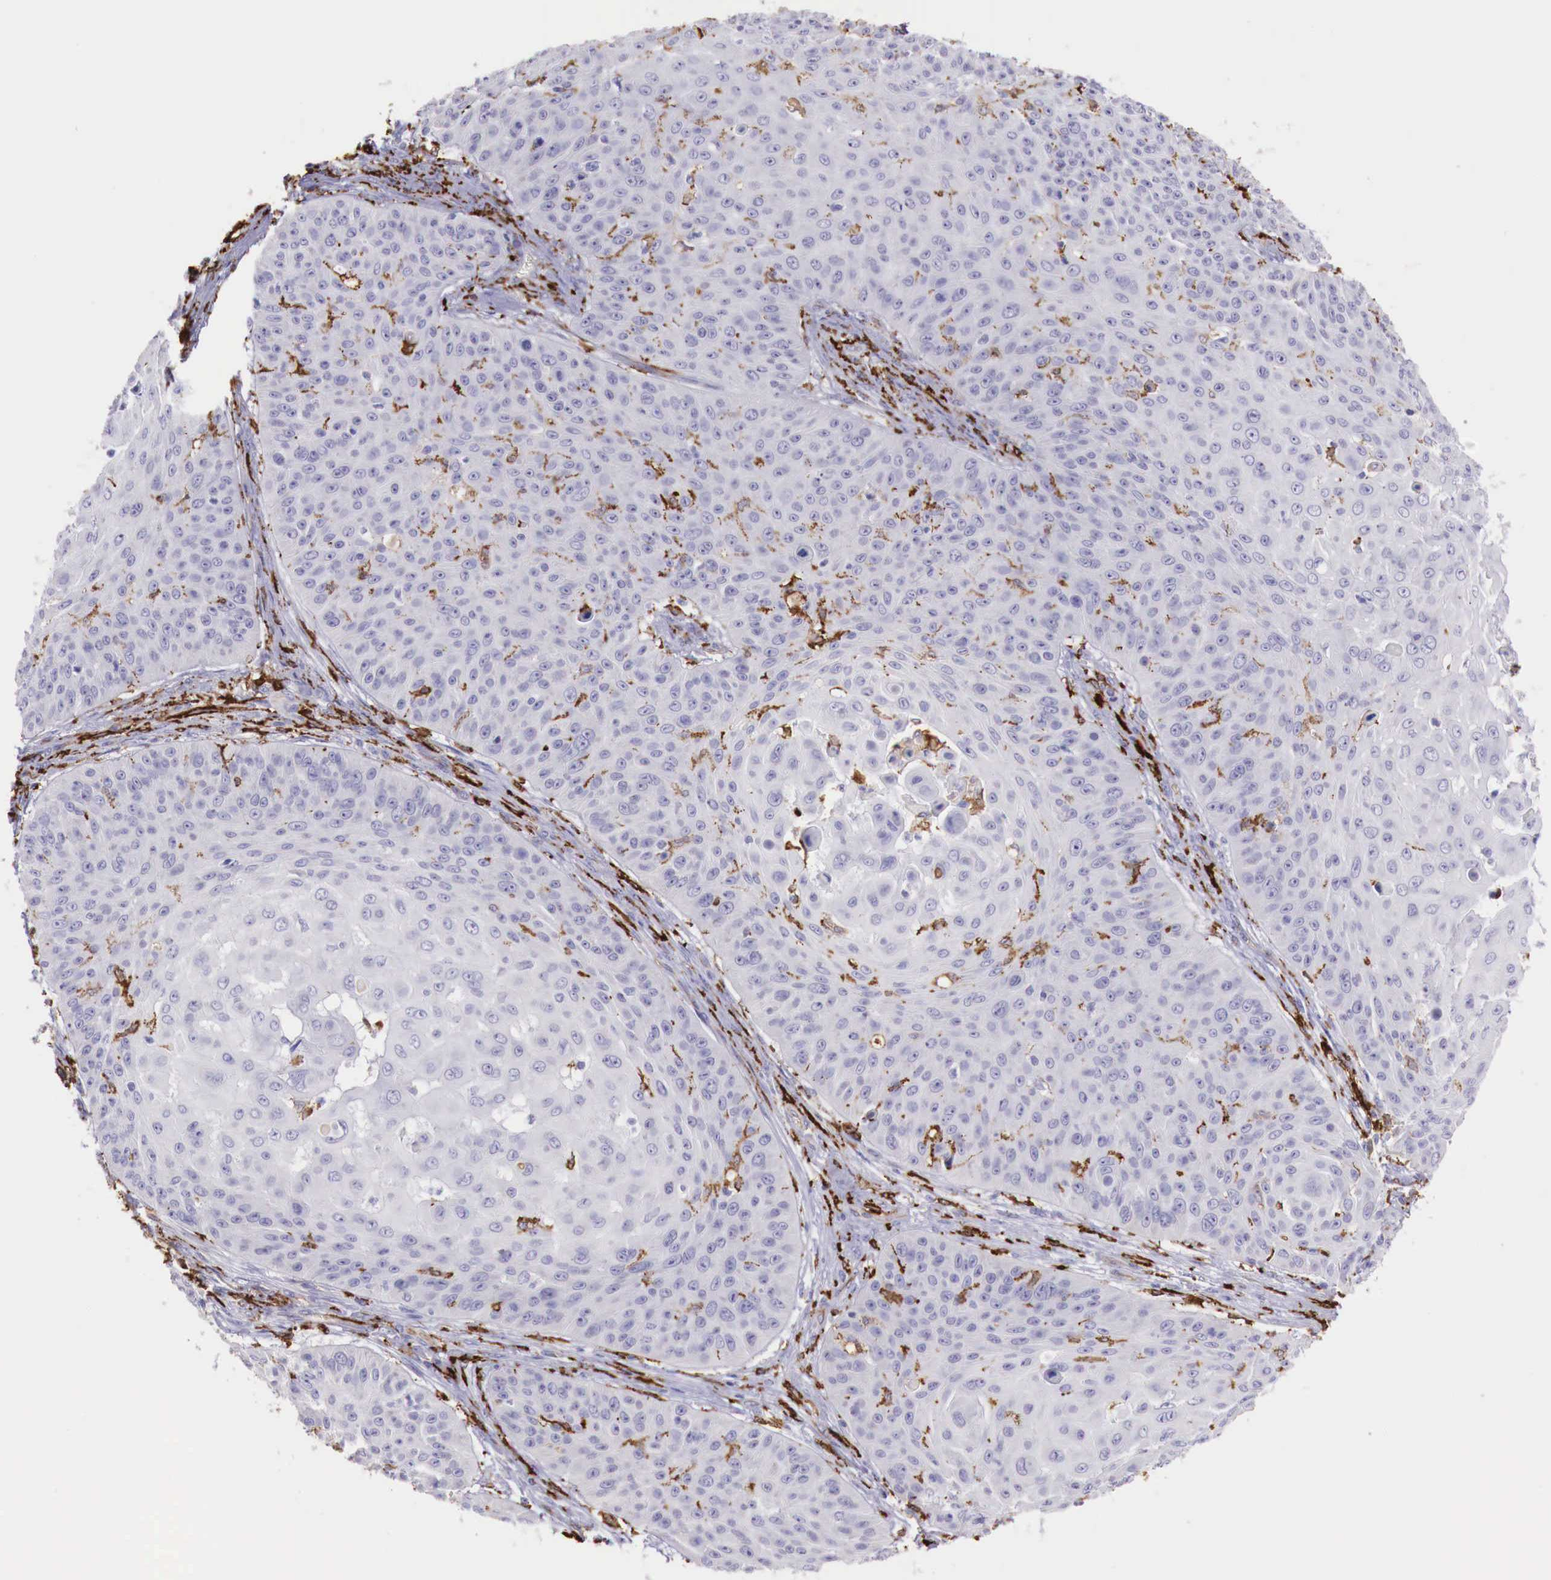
{"staining": {"intensity": "negative", "quantity": "none", "location": "none"}, "tissue": "skin cancer", "cell_type": "Tumor cells", "image_type": "cancer", "snomed": [{"axis": "morphology", "description": "Squamous cell carcinoma, NOS"}, {"axis": "topography", "description": "Skin"}], "caption": "Human squamous cell carcinoma (skin) stained for a protein using immunohistochemistry (IHC) reveals no positivity in tumor cells.", "gene": "MSR1", "patient": {"sex": "male", "age": 82}}